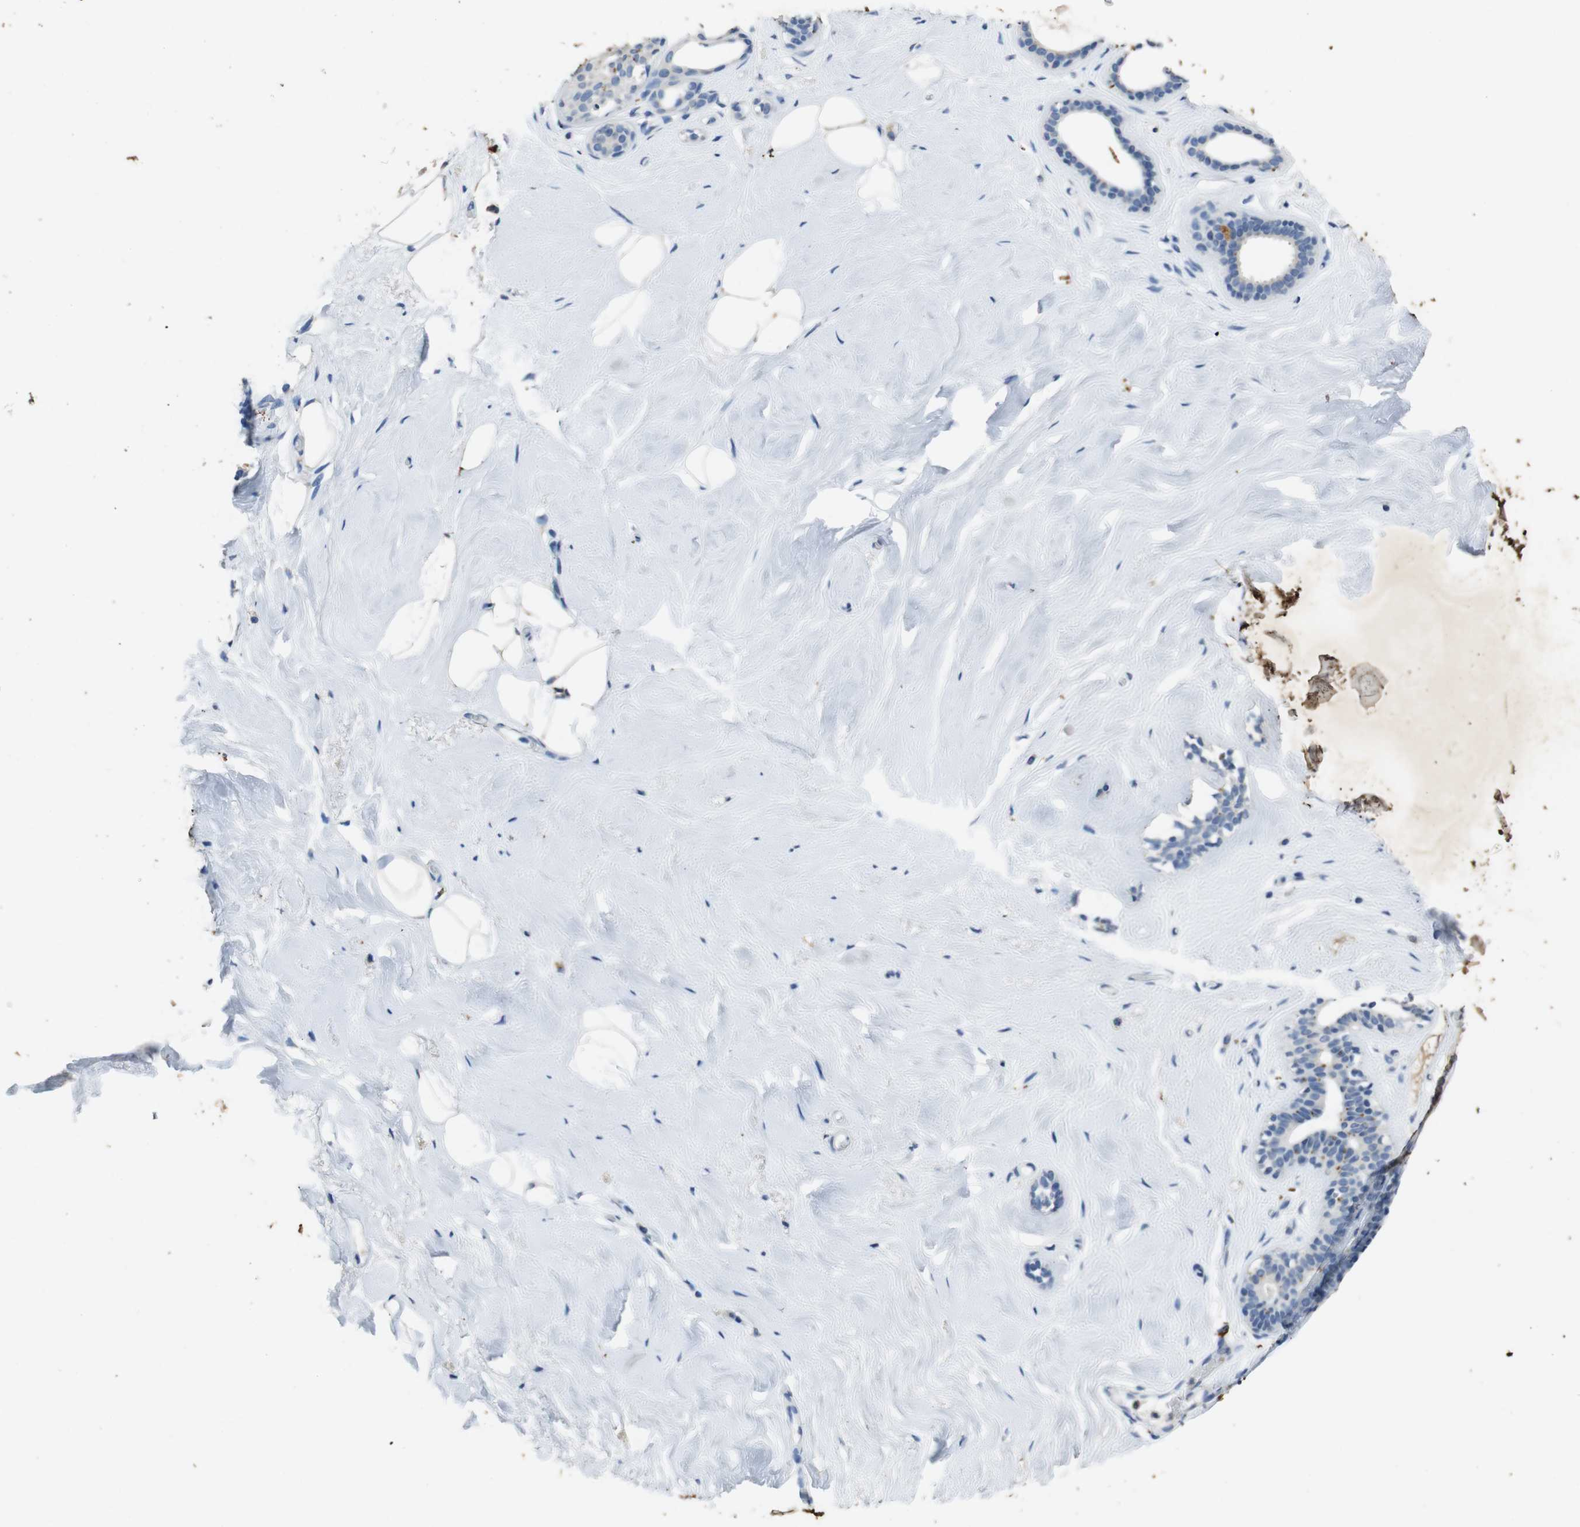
{"staining": {"intensity": "negative", "quantity": "none", "location": "none"}, "tissue": "breast", "cell_type": "Adipocytes", "image_type": "normal", "snomed": [{"axis": "morphology", "description": "Normal tissue, NOS"}, {"axis": "topography", "description": "Breast"}], "caption": "This is an IHC histopathology image of unremarkable breast. There is no positivity in adipocytes.", "gene": "STBD1", "patient": {"sex": "female", "age": 75}}